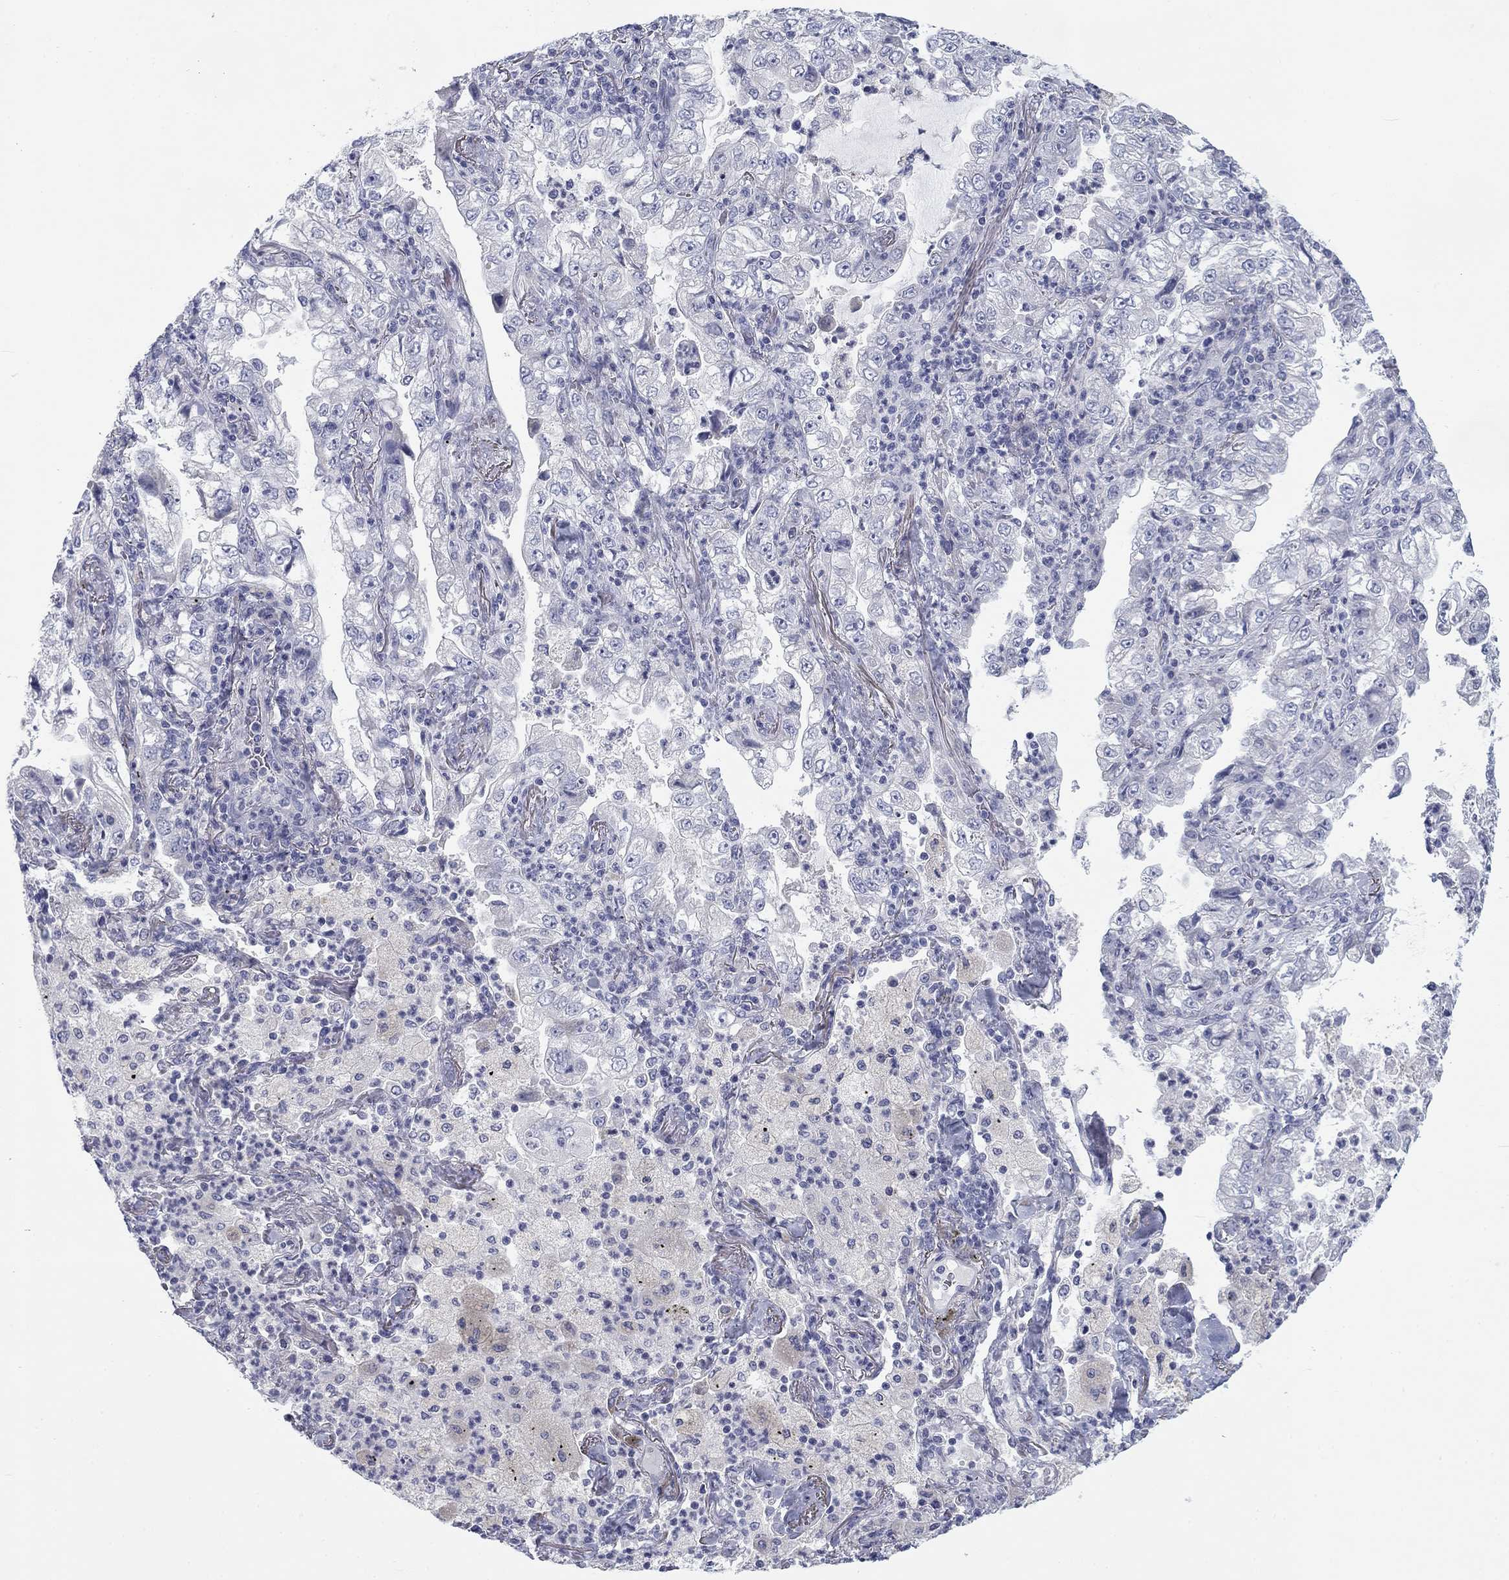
{"staining": {"intensity": "negative", "quantity": "none", "location": "none"}, "tissue": "lung cancer", "cell_type": "Tumor cells", "image_type": "cancer", "snomed": [{"axis": "morphology", "description": "Adenocarcinoma, NOS"}, {"axis": "topography", "description": "Lung"}], "caption": "Immunohistochemistry (IHC) of lung cancer (adenocarcinoma) exhibits no expression in tumor cells.", "gene": "CALB1", "patient": {"sex": "female", "age": 73}}